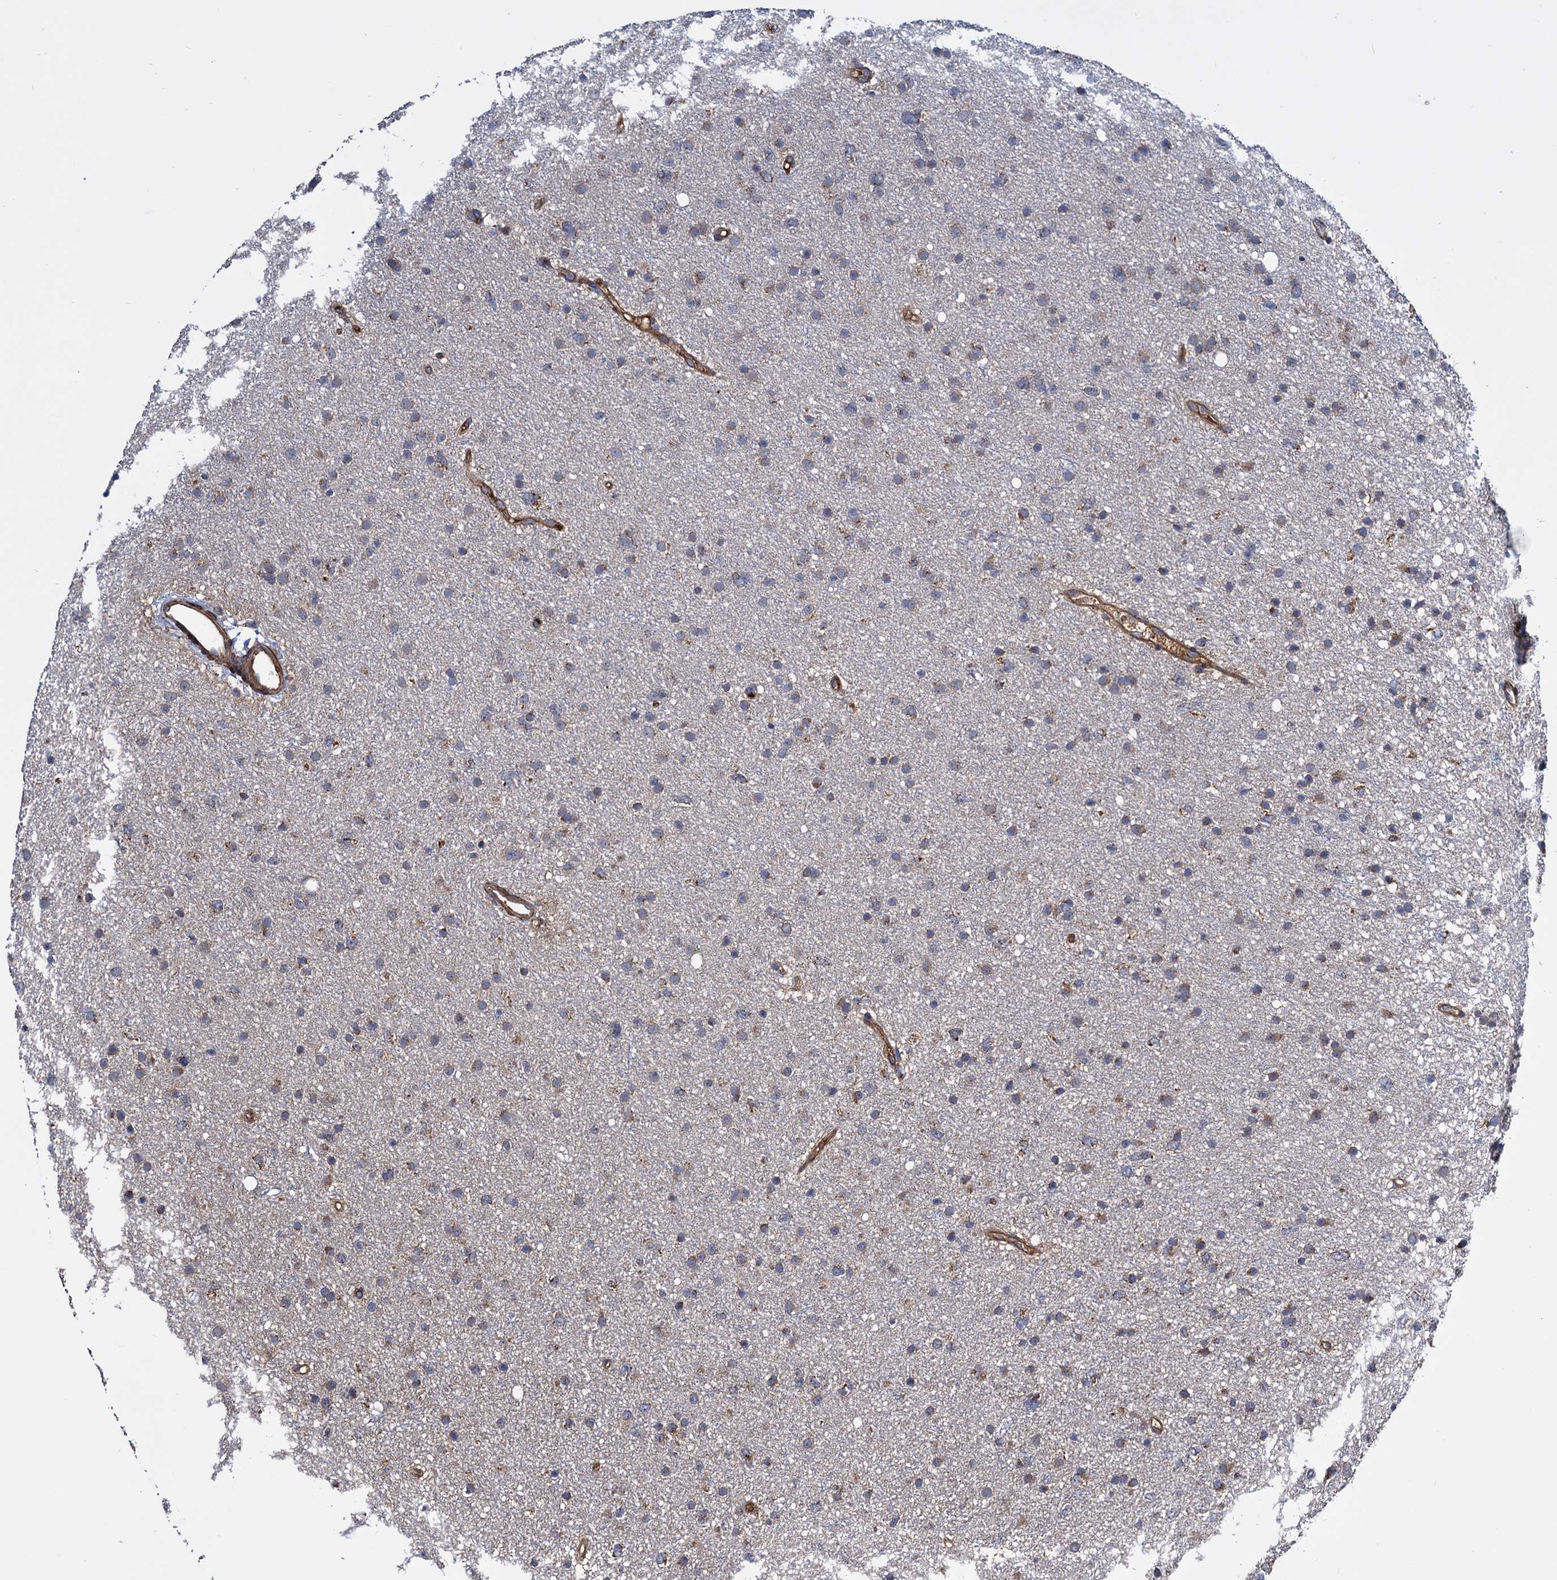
{"staining": {"intensity": "weak", "quantity": "25%-75%", "location": "cytoplasmic/membranous"}, "tissue": "glioma", "cell_type": "Tumor cells", "image_type": "cancer", "snomed": [{"axis": "morphology", "description": "Glioma, malignant, Low grade"}, {"axis": "topography", "description": "Cerebral cortex"}], "caption": "Weak cytoplasmic/membranous expression is identified in about 25%-75% of tumor cells in malignant low-grade glioma. Using DAB (brown) and hematoxylin (blue) stains, captured at high magnification using brightfield microscopy.", "gene": "MRPL42", "patient": {"sex": "female", "age": 39}}